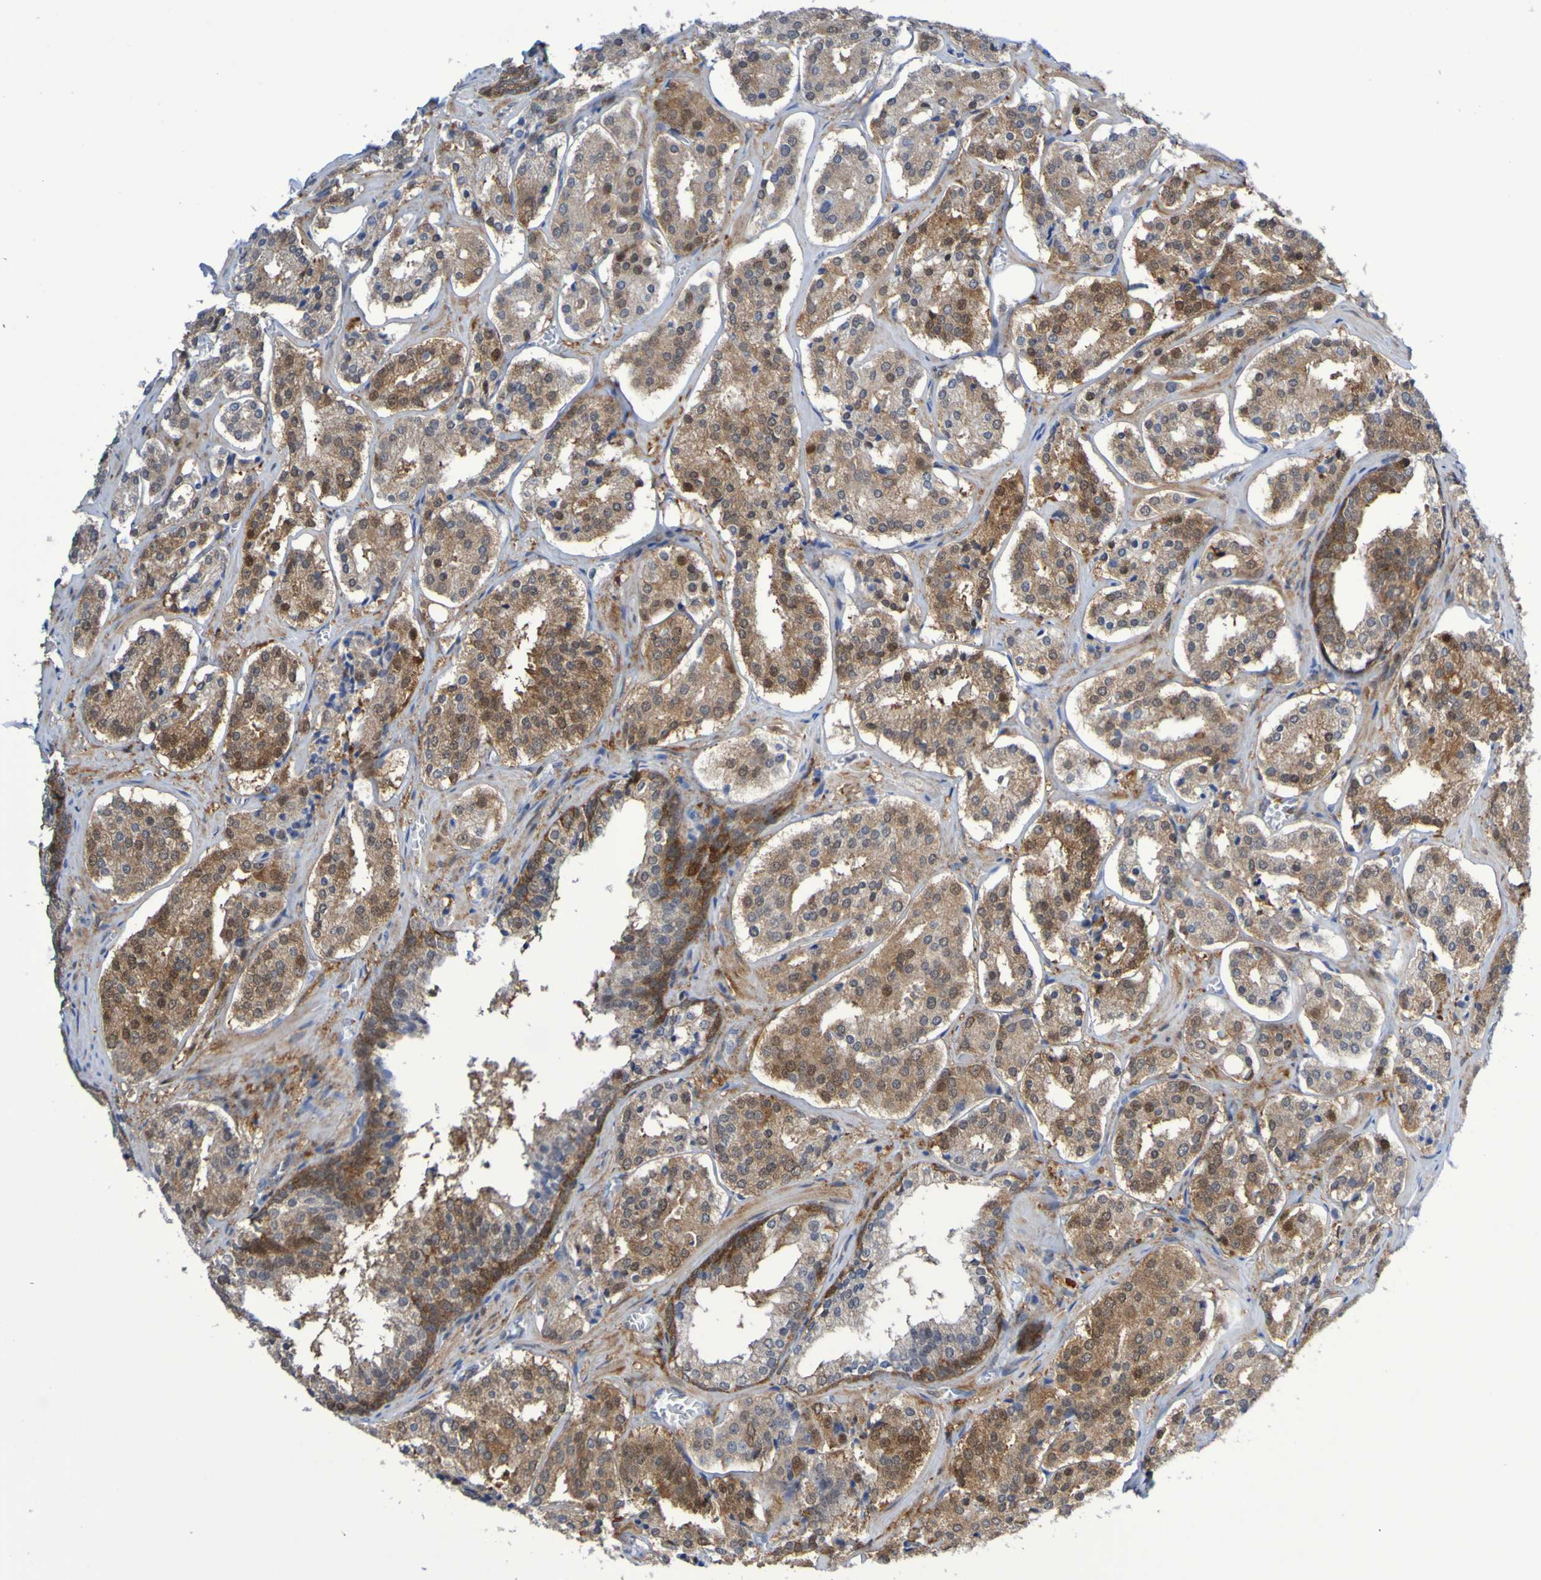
{"staining": {"intensity": "moderate", "quantity": ">75%", "location": "cytoplasmic/membranous"}, "tissue": "prostate cancer", "cell_type": "Tumor cells", "image_type": "cancer", "snomed": [{"axis": "morphology", "description": "Adenocarcinoma, High grade"}, {"axis": "topography", "description": "Prostate"}], "caption": "Prostate cancer (adenocarcinoma (high-grade)) stained with immunohistochemistry (IHC) displays moderate cytoplasmic/membranous expression in approximately >75% of tumor cells. Using DAB (3,3'-diaminobenzidine) (brown) and hematoxylin (blue) stains, captured at high magnification using brightfield microscopy.", "gene": "ATIC", "patient": {"sex": "male", "age": 60}}